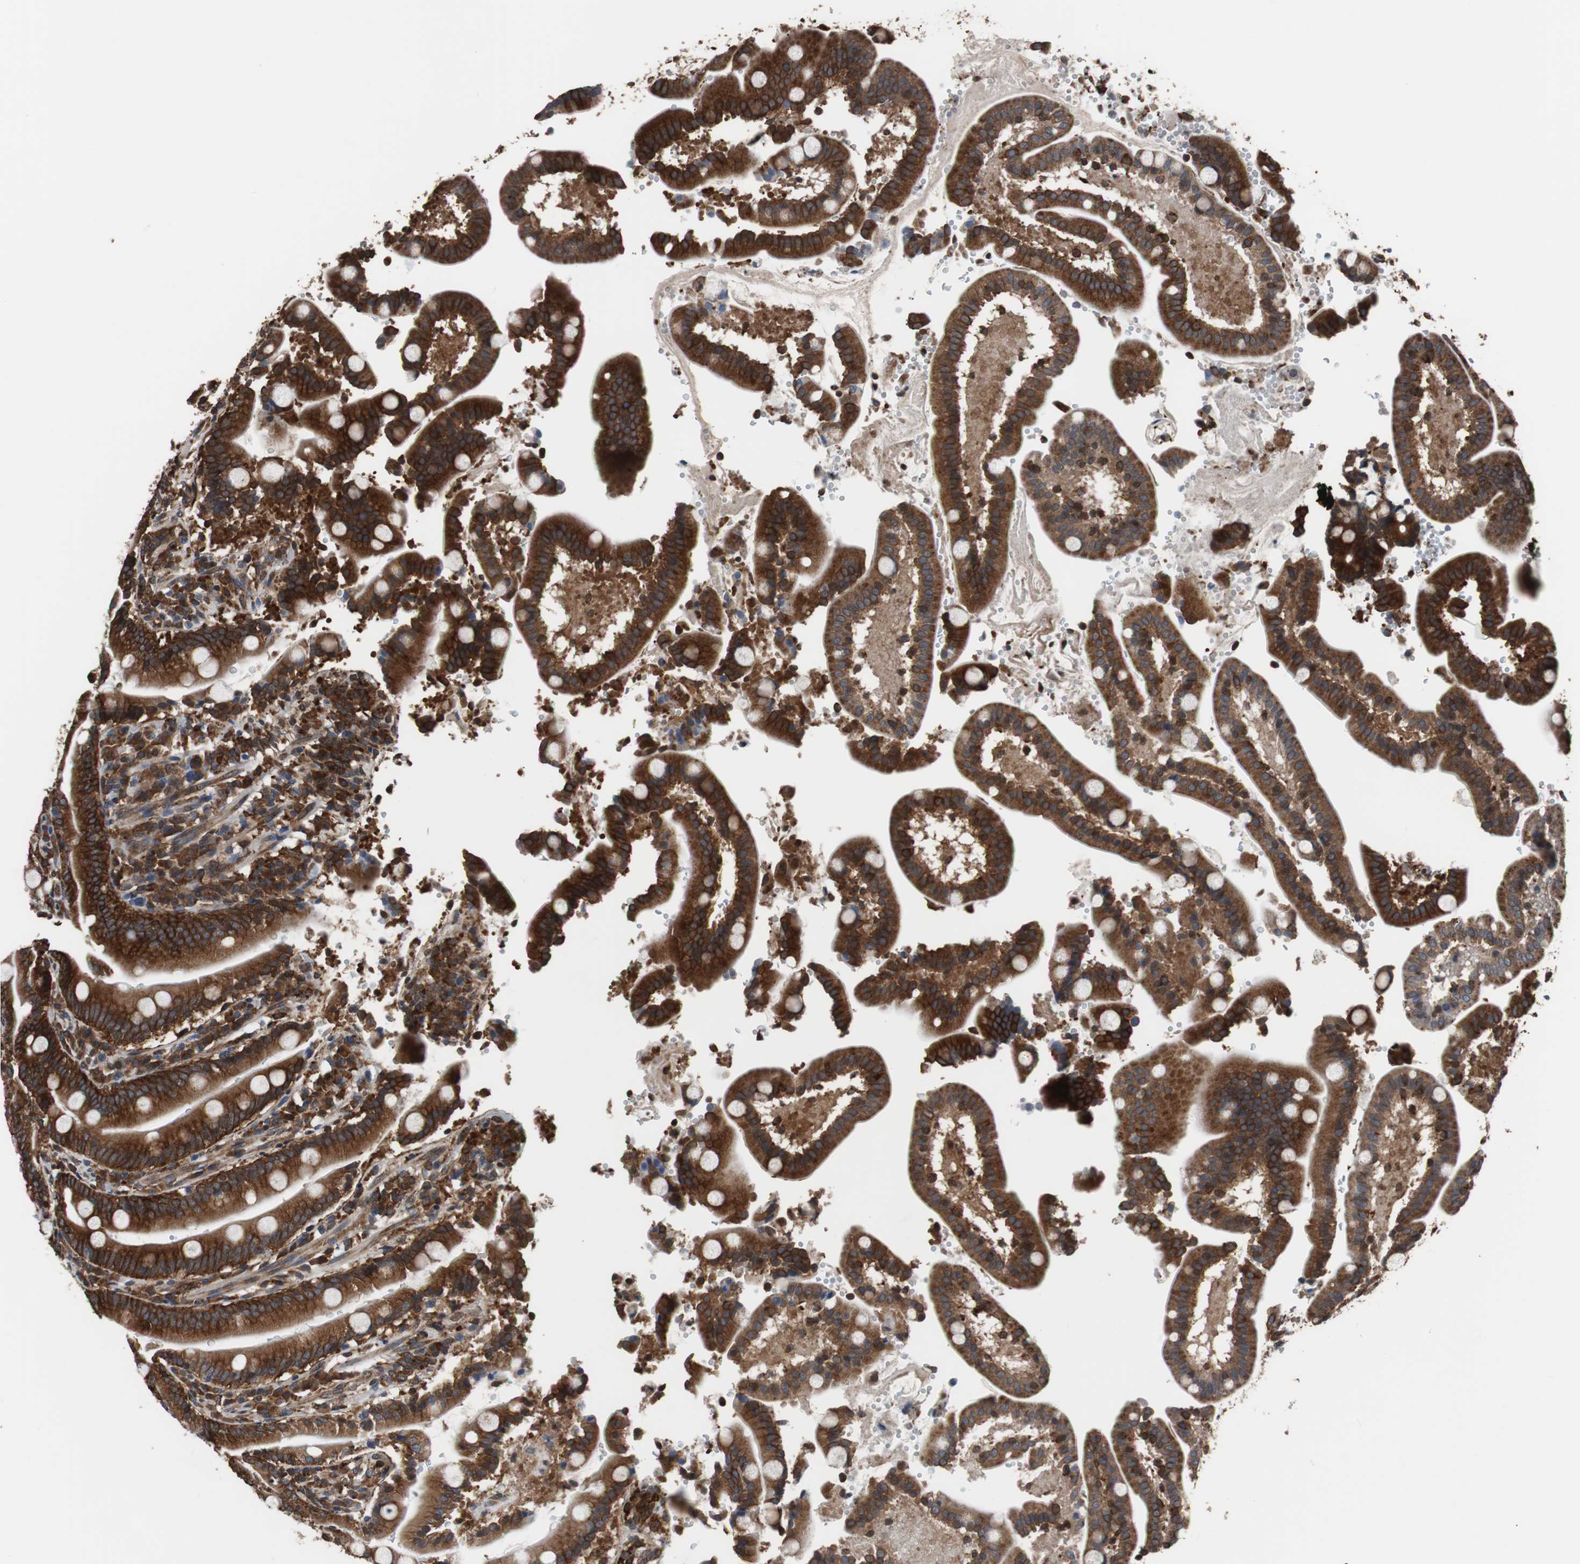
{"staining": {"intensity": "strong", "quantity": ">75%", "location": "cytoplasmic/membranous"}, "tissue": "duodenum", "cell_type": "Glandular cells", "image_type": "normal", "snomed": [{"axis": "morphology", "description": "Normal tissue, NOS"}, {"axis": "topography", "description": "Small intestine, NOS"}], "caption": "High-magnification brightfield microscopy of normal duodenum stained with DAB (3,3'-diaminobenzidine) (brown) and counterstained with hematoxylin (blue). glandular cells exhibit strong cytoplasmic/membranous staining is appreciated in about>75% of cells. Using DAB (3,3'-diaminobenzidine) (brown) and hematoxylin (blue) stains, captured at high magnification using brightfield microscopy.", "gene": "USP10", "patient": {"sex": "female", "age": 71}}